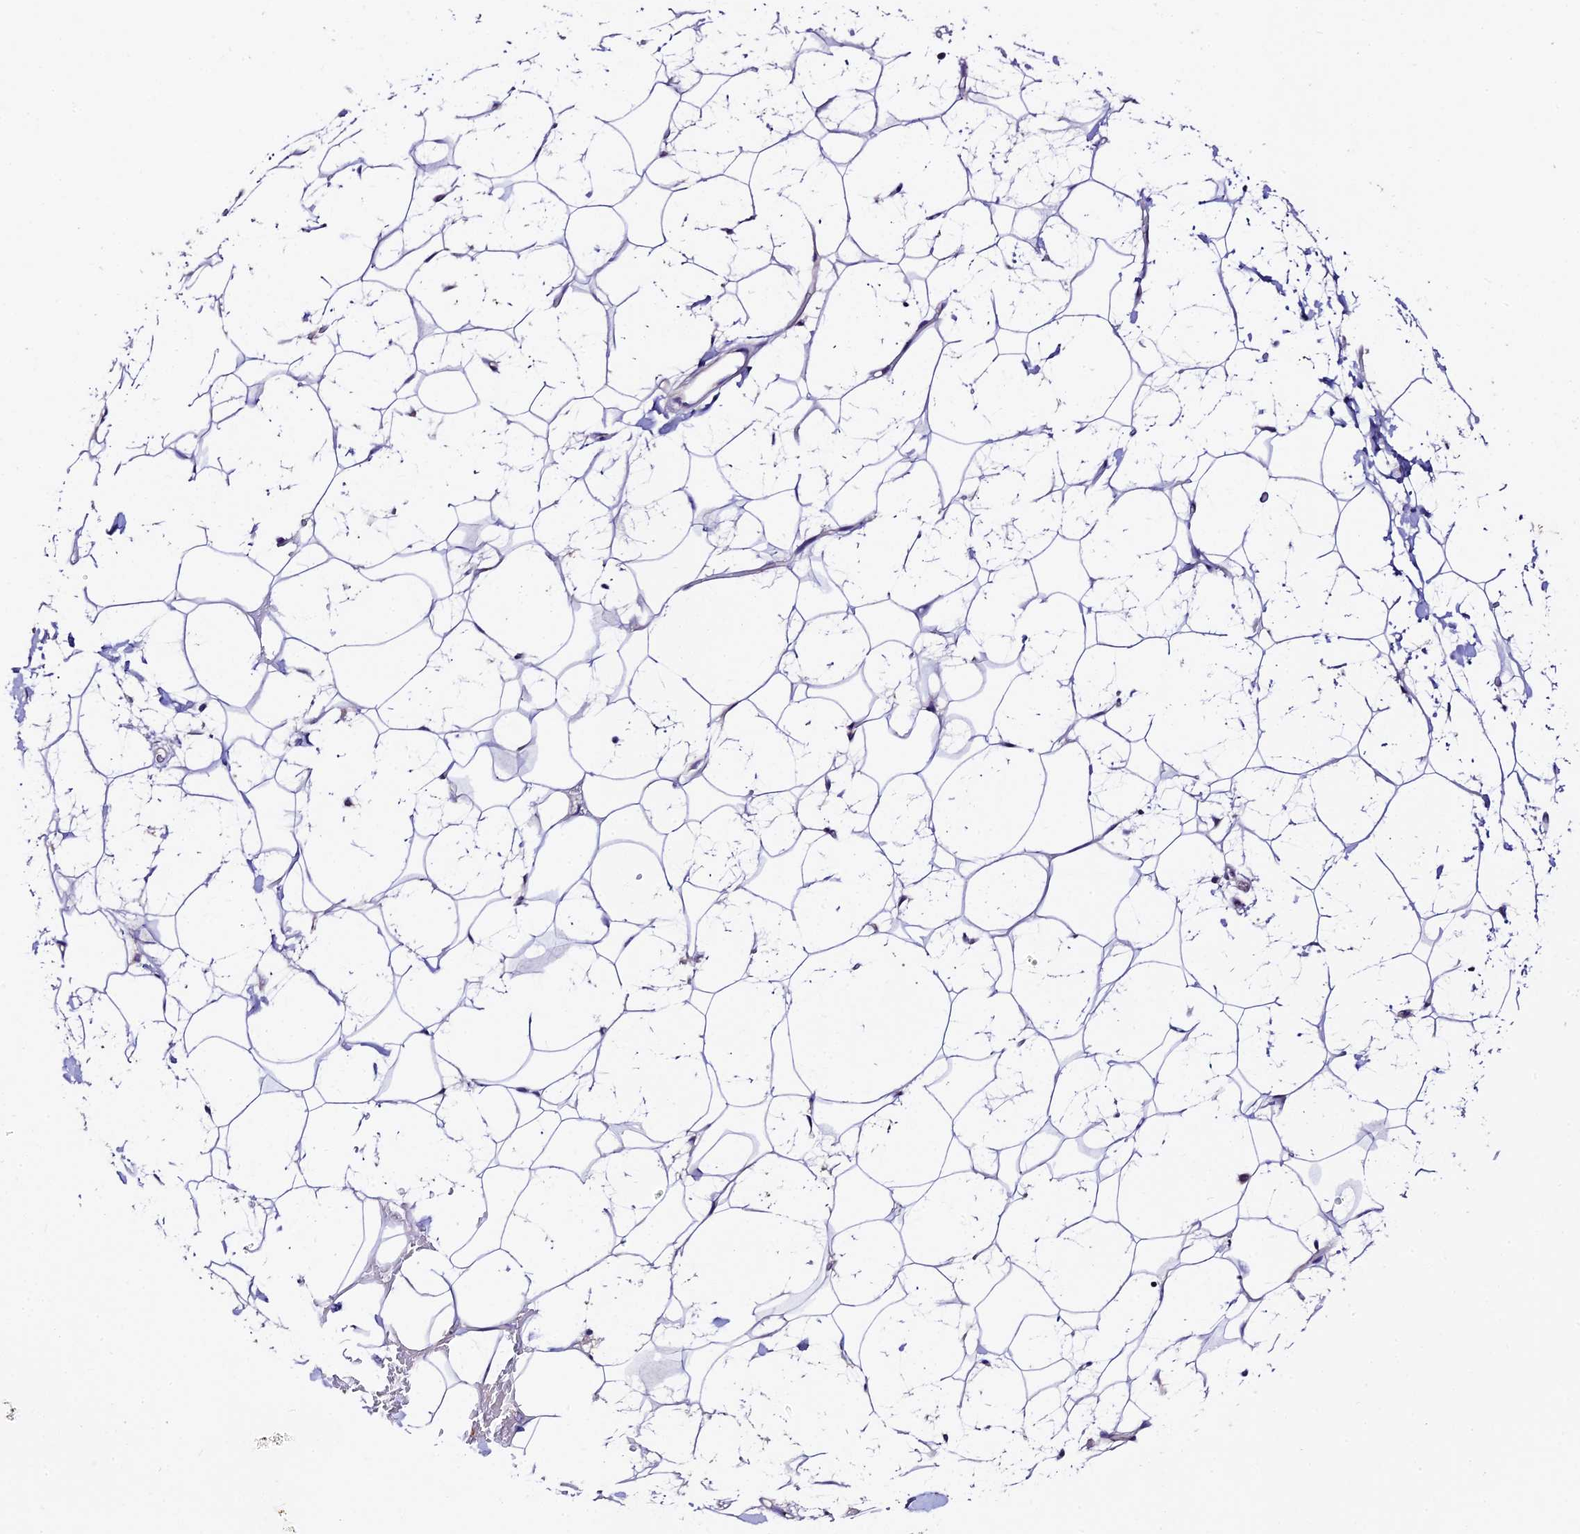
{"staining": {"intensity": "negative", "quantity": "none", "location": "none"}, "tissue": "adipose tissue", "cell_type": "Adipocytes", "image_type": "normal", "snomed": [{"axis": "morphology", "description": "Normal tissue, NOS"}, {"axis": "topography", "description": "Breast"}], "caption": "Protein analysis of unremarkable adipose tissue demonstrates no significant expression in adipocytes.", "gene": "DUSP29", "patient": {"sex": "female", "age": 26}}